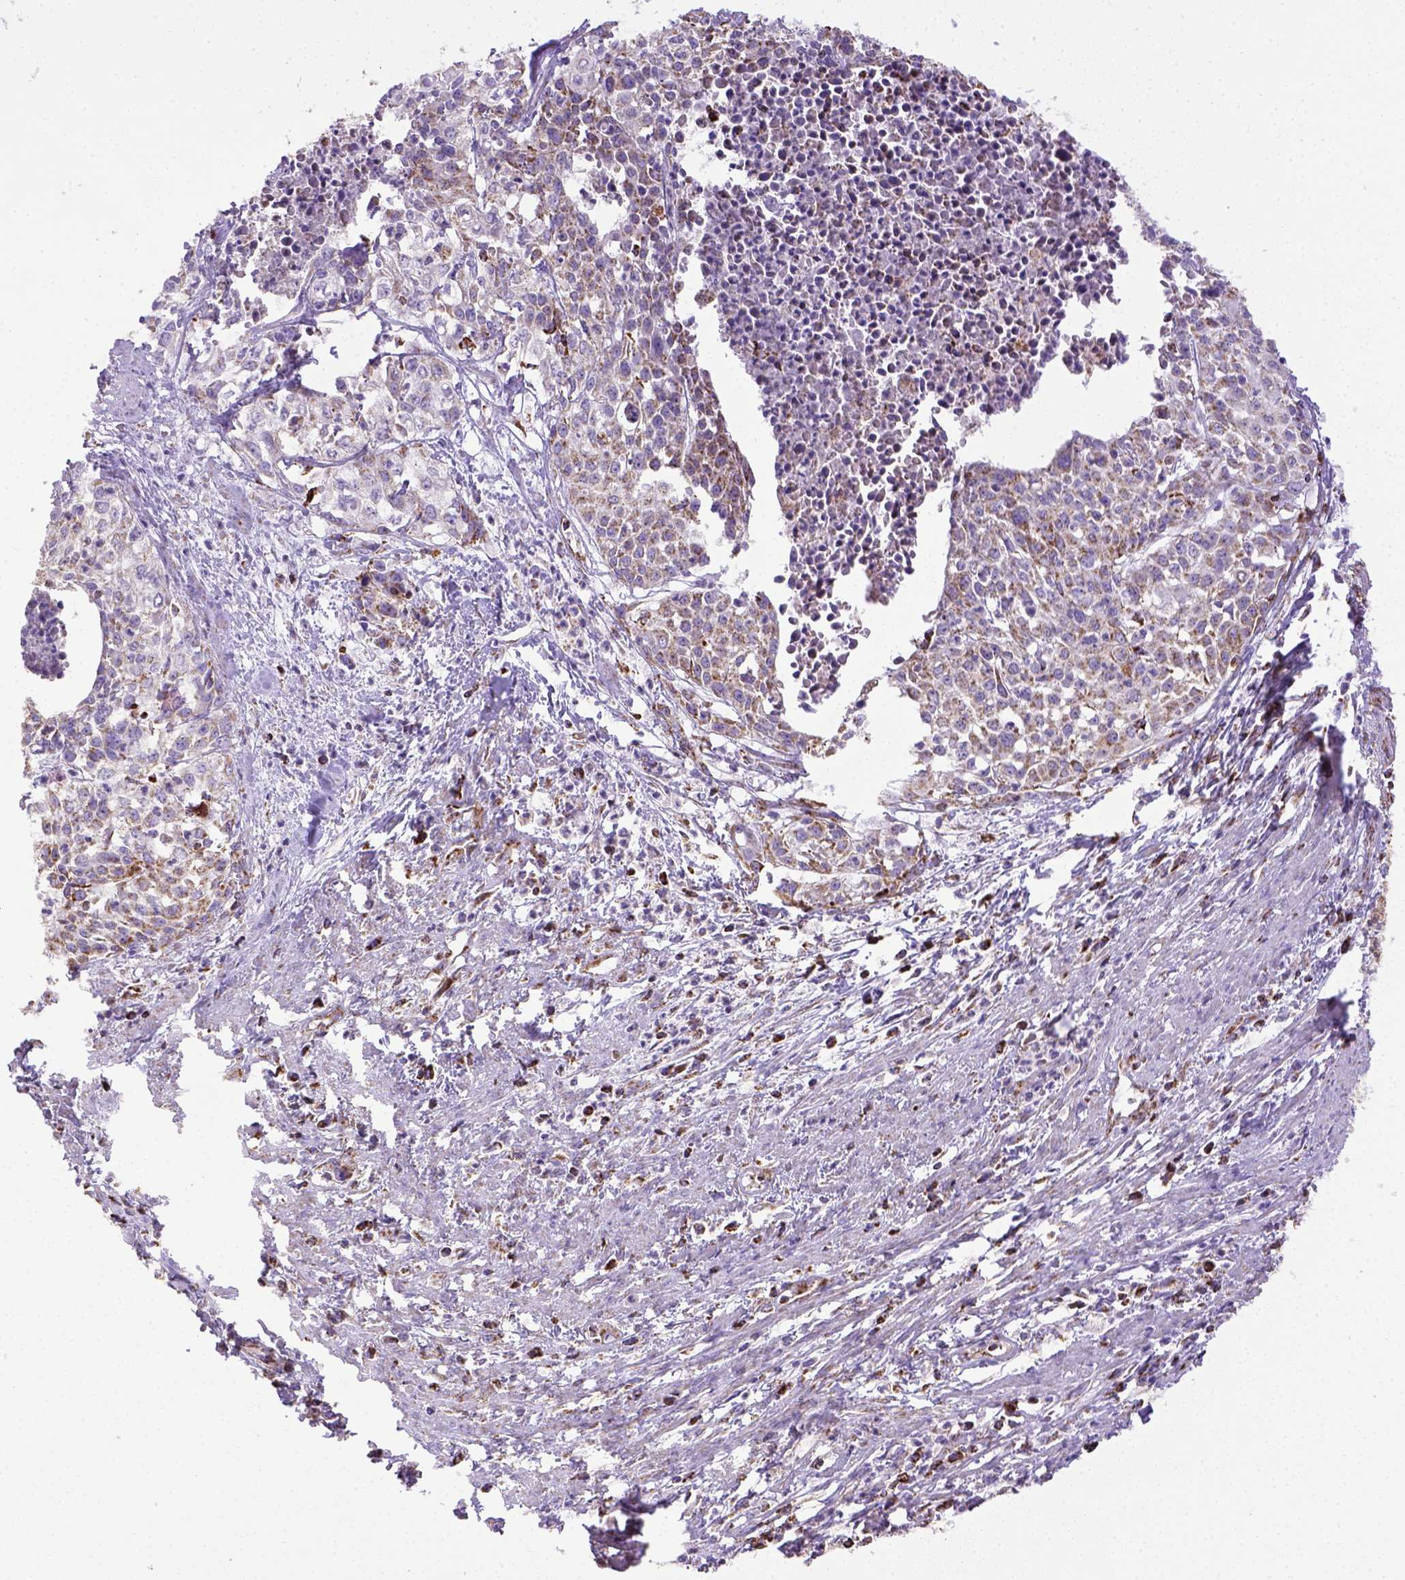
{"staining": {"intensity": "moderate", "quantity": ">75%", "location": "cytoplasmic/membranous"}, "tissue": "cervical cancer", "cell_type": "Tumor cells", "image_type": "cancer", "snomed": [{"axis": "morphology", "description": "Squamous cell carcinoma, NOS"}, {"axis": "topography", "description": "Cervix"}], "caption": "Immunohistochemical staining of squamous cell carcinoma (cervical) exhibits medium levels of moderate cytoplasmic/membranous protein positivity in approximately >75% of tumor cells.", "gene": "MT-CO1", "patient": {"sex": "female", "age": 39}}